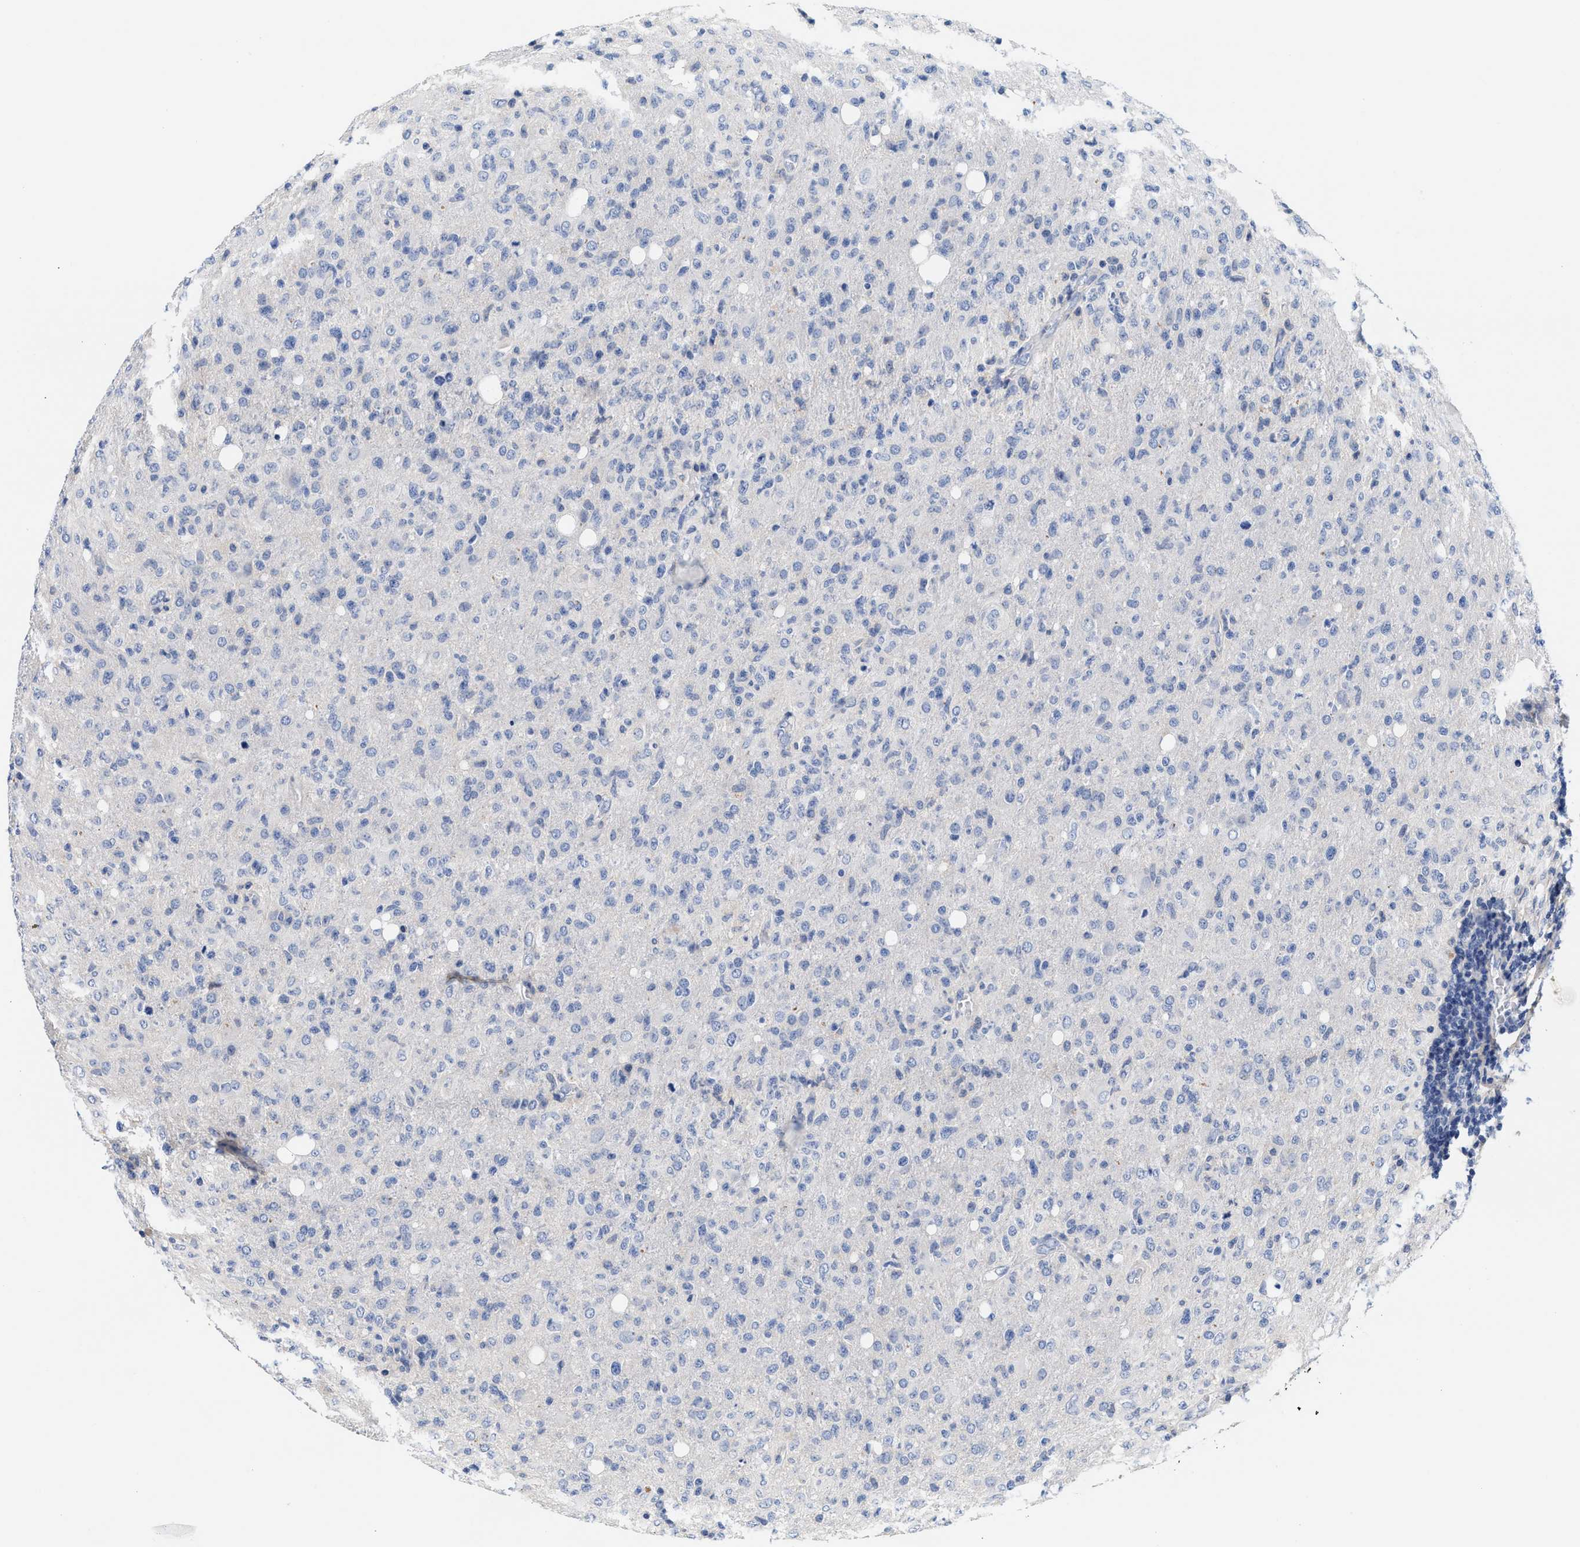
{"staining": {"intensity": "negative", "quantity": "none", "location": "none"}, "tissue": "glioma", "cell_type": "Tumor cells", "image_type": "cancer", "snomed": [{"axis": "morphology", "description": "Glioma, malignant, High grade"}, {"axis": "topography", "description": "Brain"}], "caption": "Protein analysis of glioma displays no significant positivity in tumor cells. (DAB (3,3'-diaminobenzidine) immunohistochemistry visualized using brightfield microscopy, high magnification).", "gene": "ACTL7B", "patient": {"sex": "female", "age": 57}}